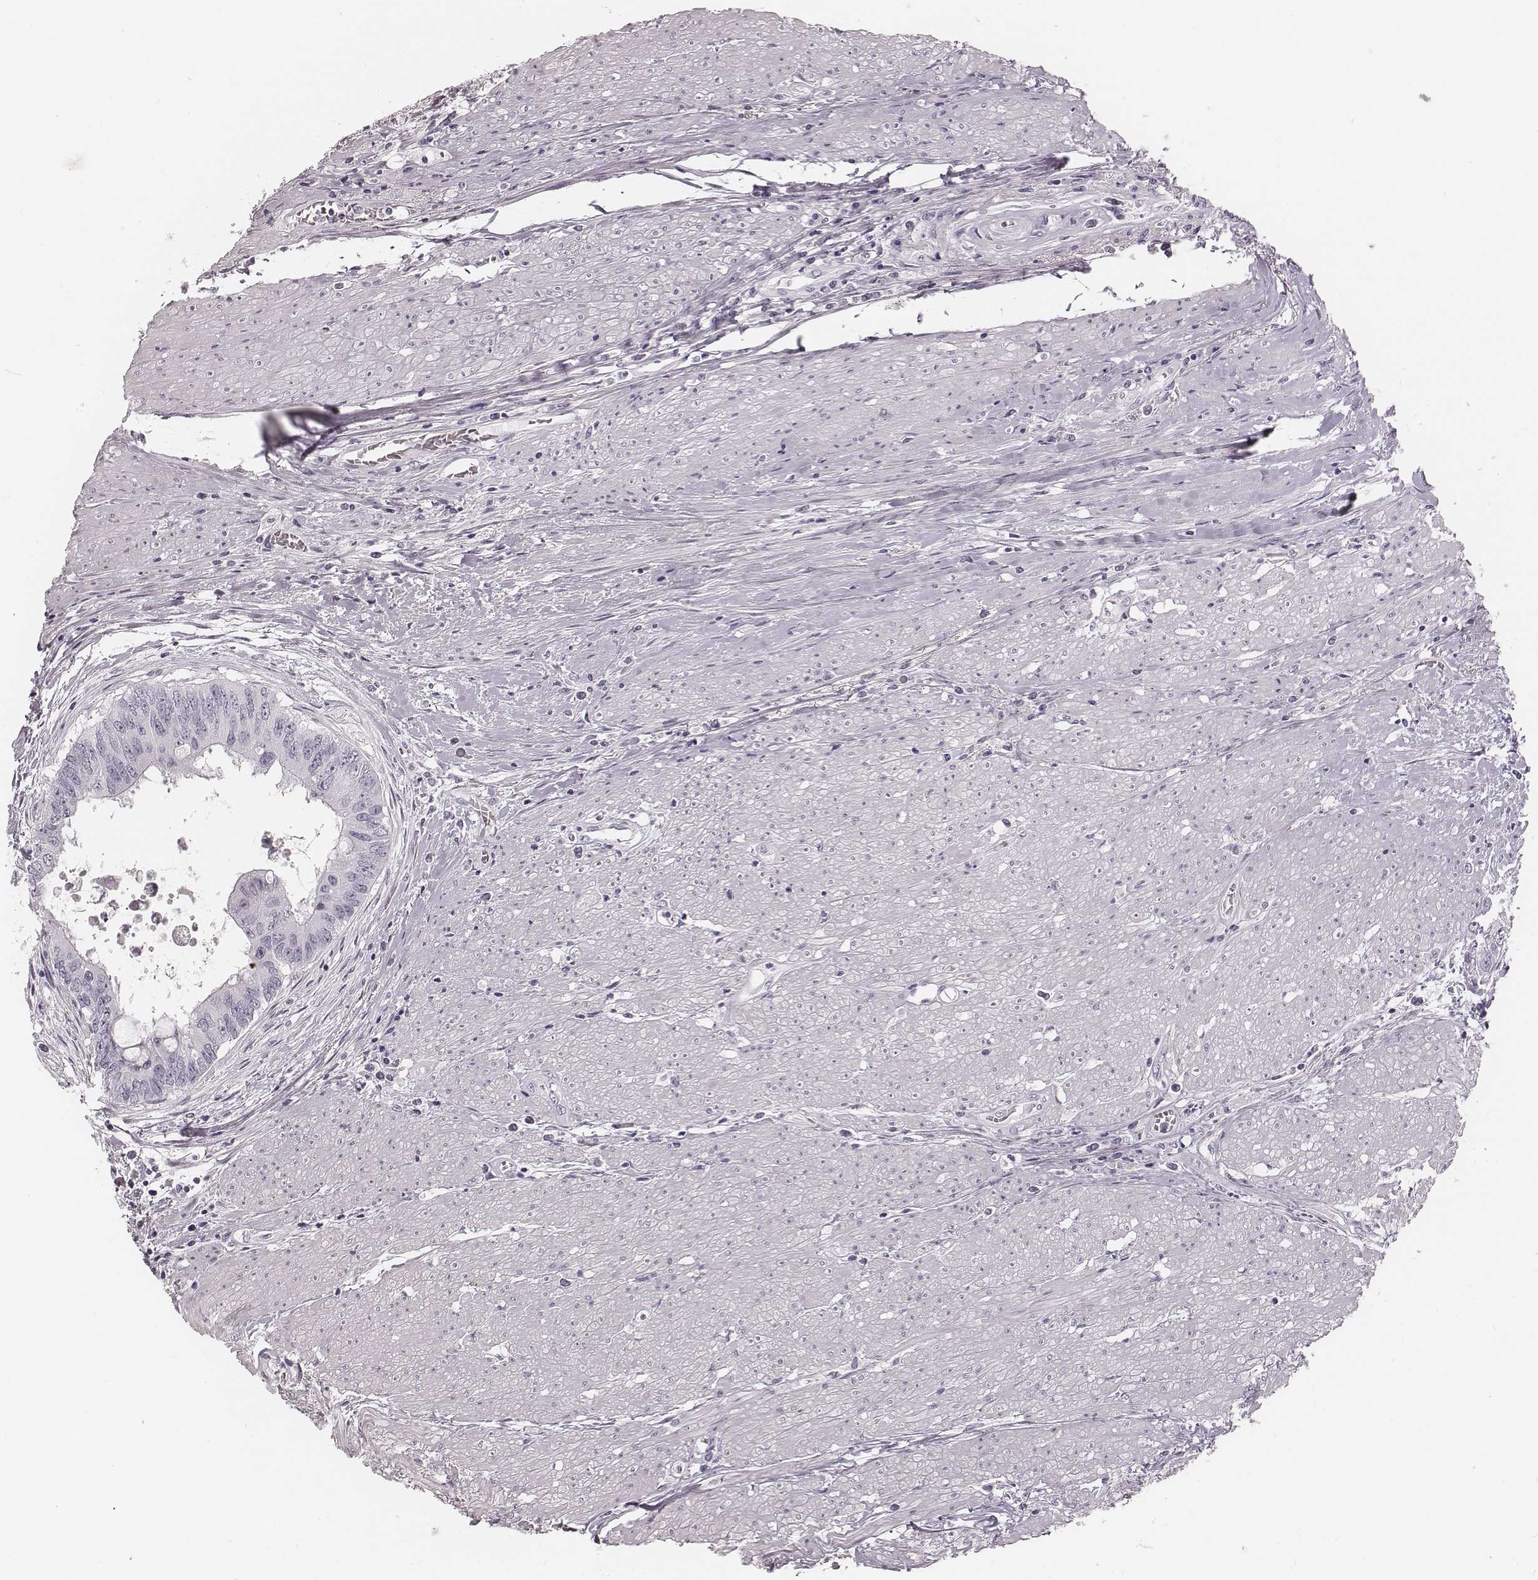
{"staining": {"intensity": "negative", "quantity": "none", "location": "none"}, "tissue": "colorectal cancer", "cell_type": "Tumor cells", "image_type": "cancer", "snomed": [{"axis": "morphology", "description": "Adenocarcinoma, NOS"}, {"axis": "topography", "description": "Rectum"}], "caption": "Immunohistochemistry photomicrograph of adenocarcinoma (colorectal) stained for a protein (brown), which shows no staining in tumor cells.", "gene": "MSX1", "patient": {"sex": "male", "age": 59}}